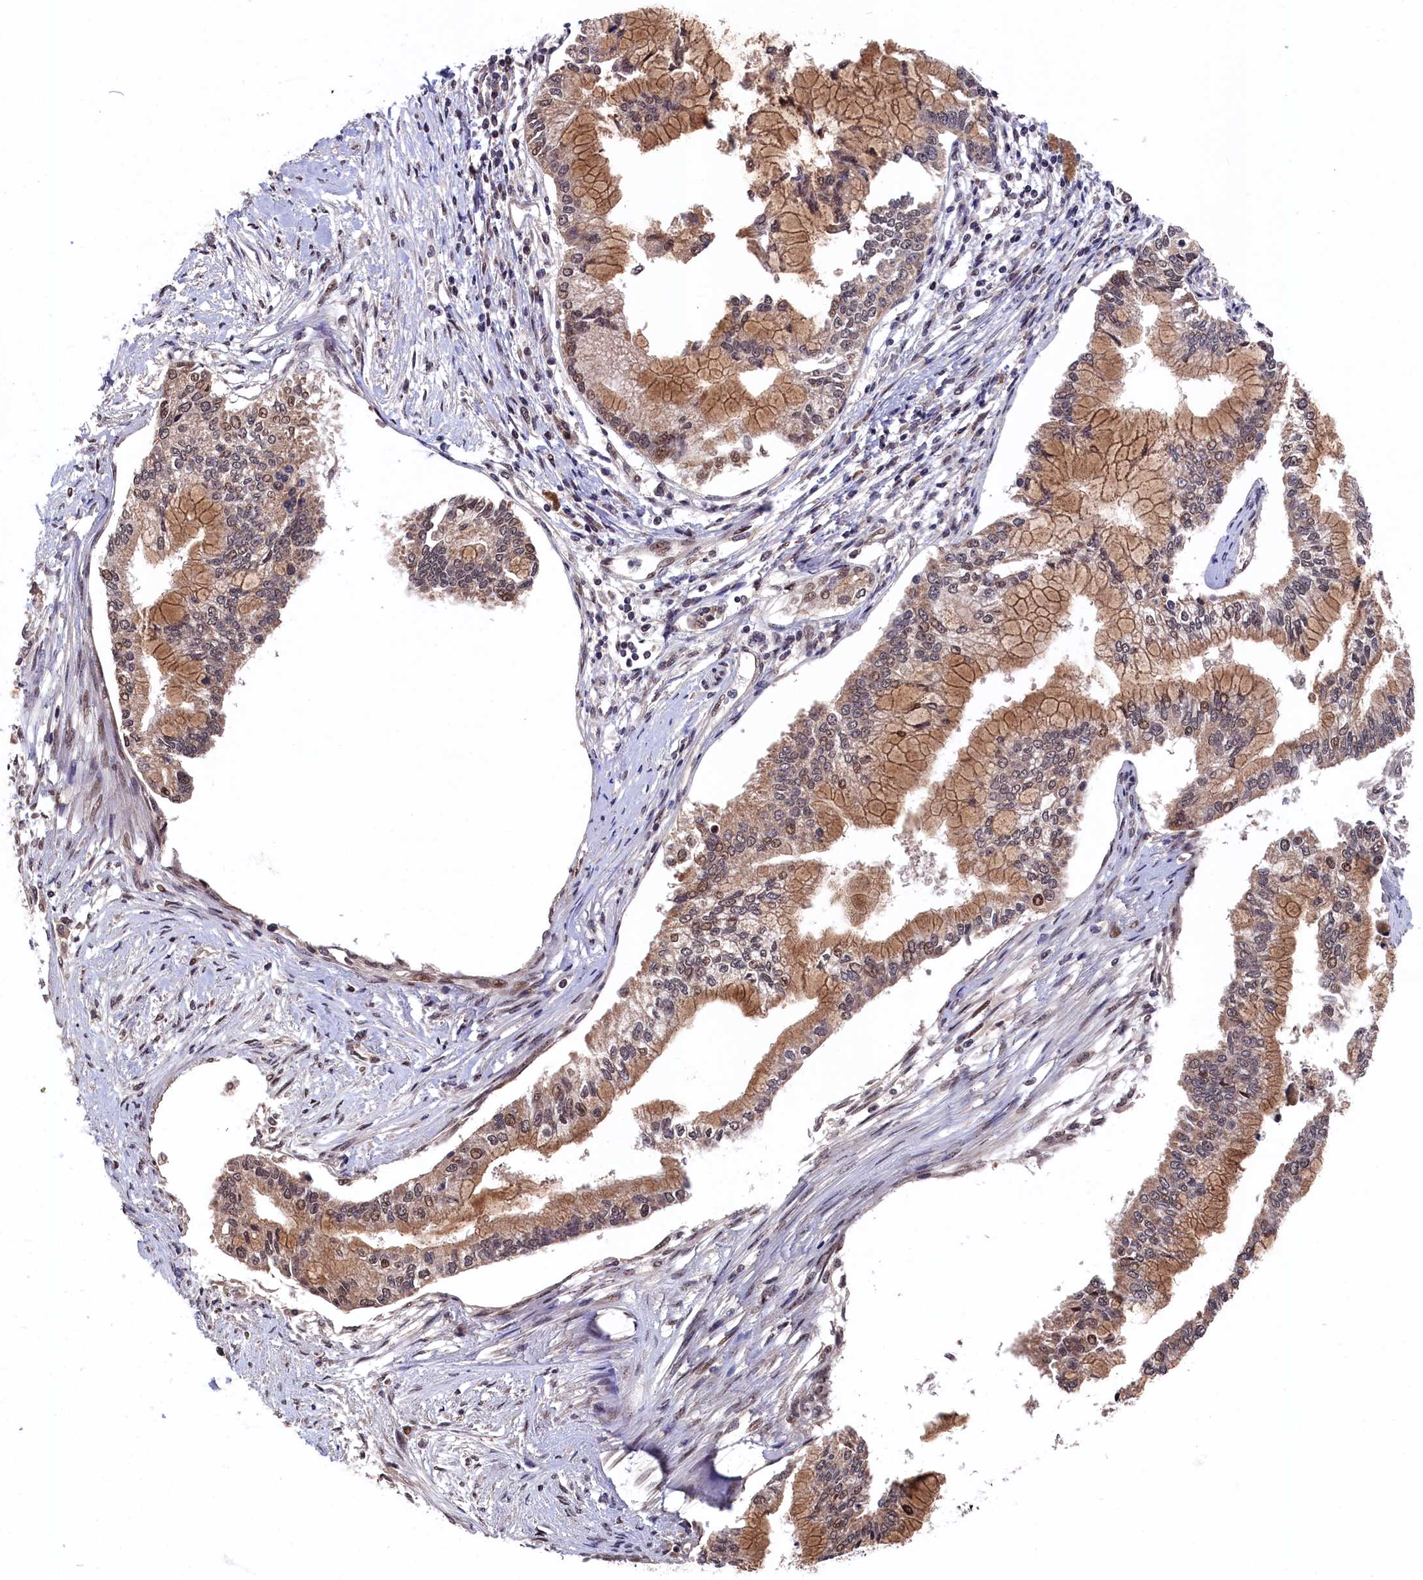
{"staining": {"intensity": "moderate", "quantity": ">75%", "location": "cytoplasmic/membranous,nuclear"}, "tissue": "pancreatic cancer", "cell_type": "Tumor cells", "image_type": "cancer", "snomed": [{"axis": "morphology", "description": "Adenocarcinoma, NOS"}, {"axis": "topography", "description": "Pancreas"}], "caption": "The micrograph demonstrates immunohistochemical staining of pancreatic cancer. There is moderate cytoplasmic/membranous and nuclear expression is seen in approximately >75% of tumor cells.", "gene": "CLPX", "patient": {"sex": "male", "age": 58}}